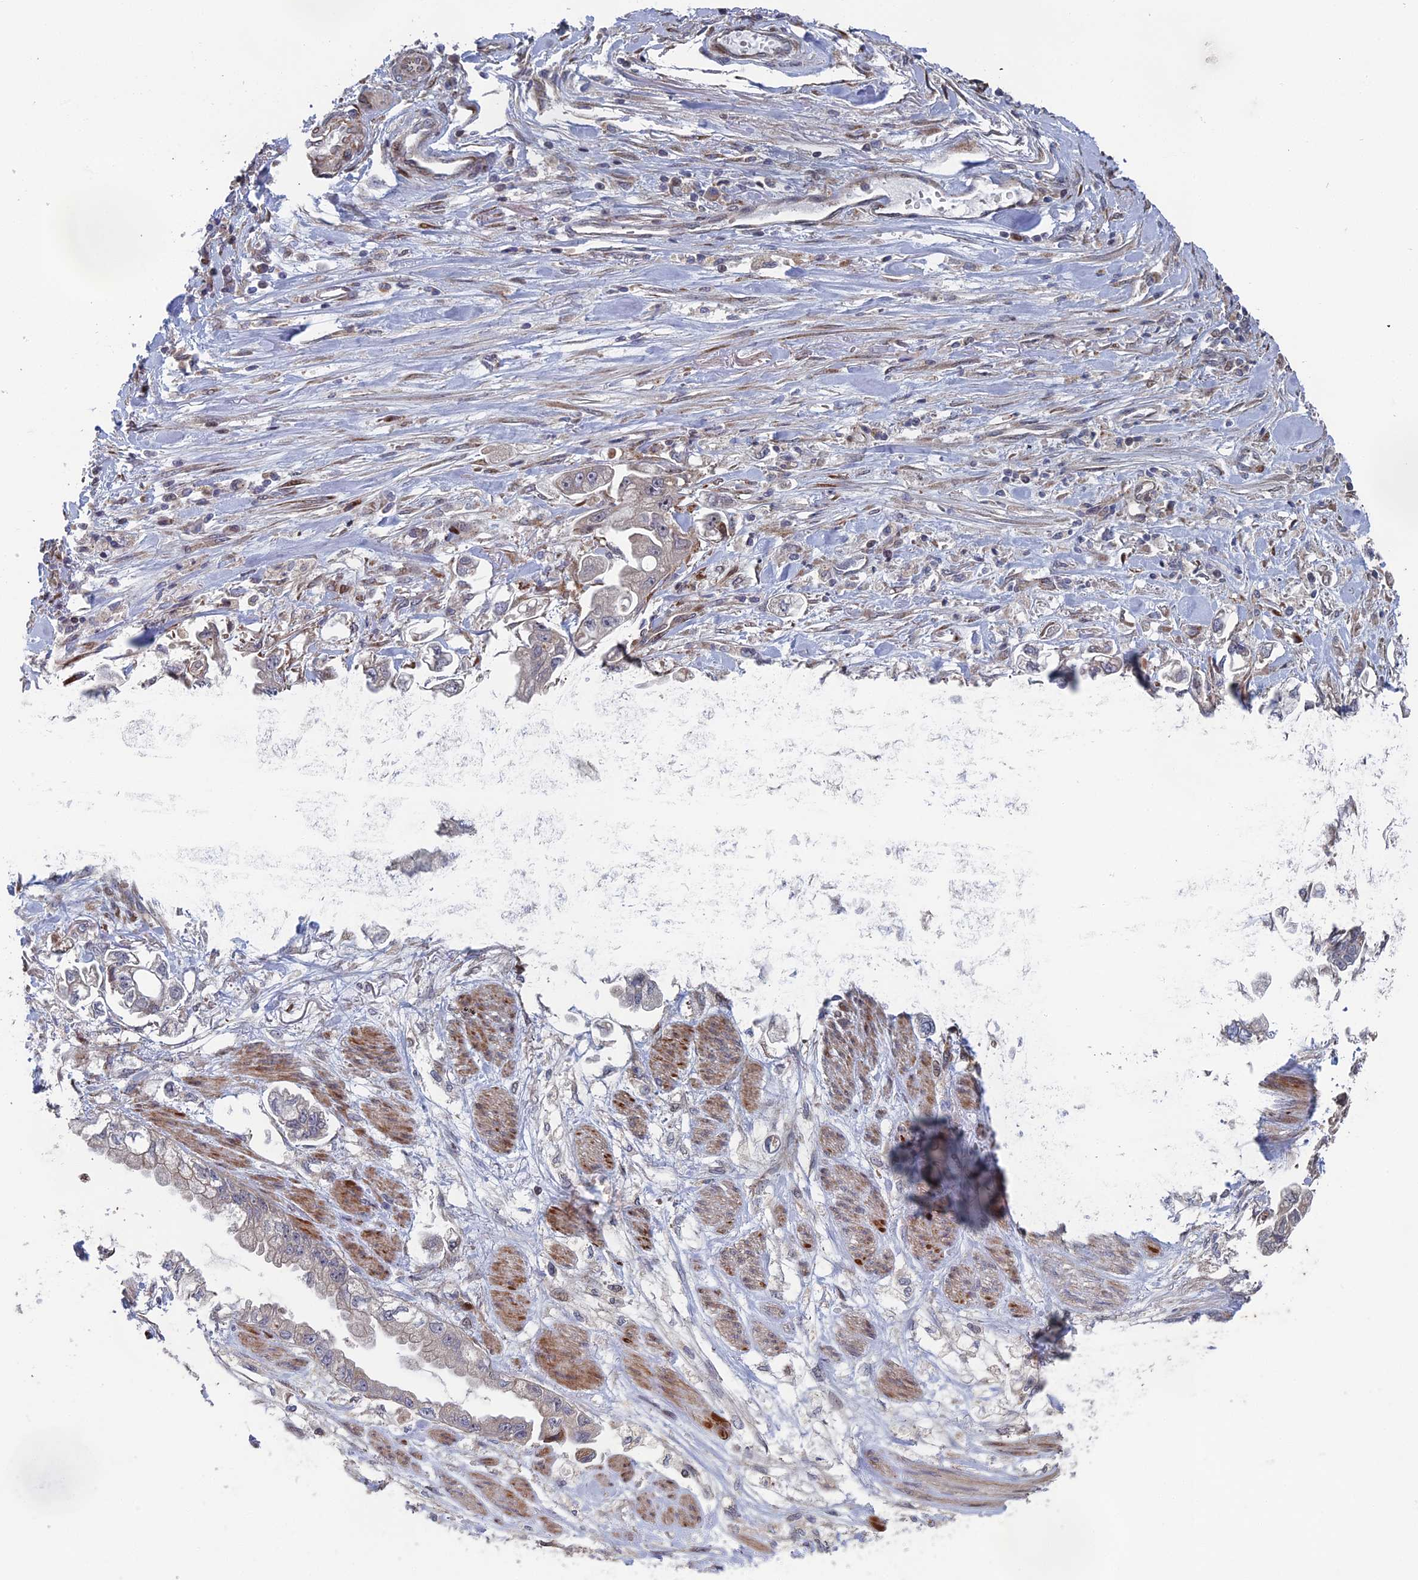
{"staining": {"intensity": "moderate", "quantity": "25%-75%", "location": "cytoplasmic/membranous"}, "tissue": "stomach cancer", "cell_type": "Tumor cells", "image_type": "cancer", "snomed": [{"axis": "morphology", "description": "Adenocarcinoma, NOS"}, {"axis": "topography", "description": "Stomach"}], "caption": "This is a photomicrograph of immunohistochemistry (IHC) staining of stomach adenocarcinoma, which shows moderate positivity in the cytoplasmic/membranous of tumor cells.", "gene": "GTF2IRD1", "patient": {"sex": "male", "age": 62}}